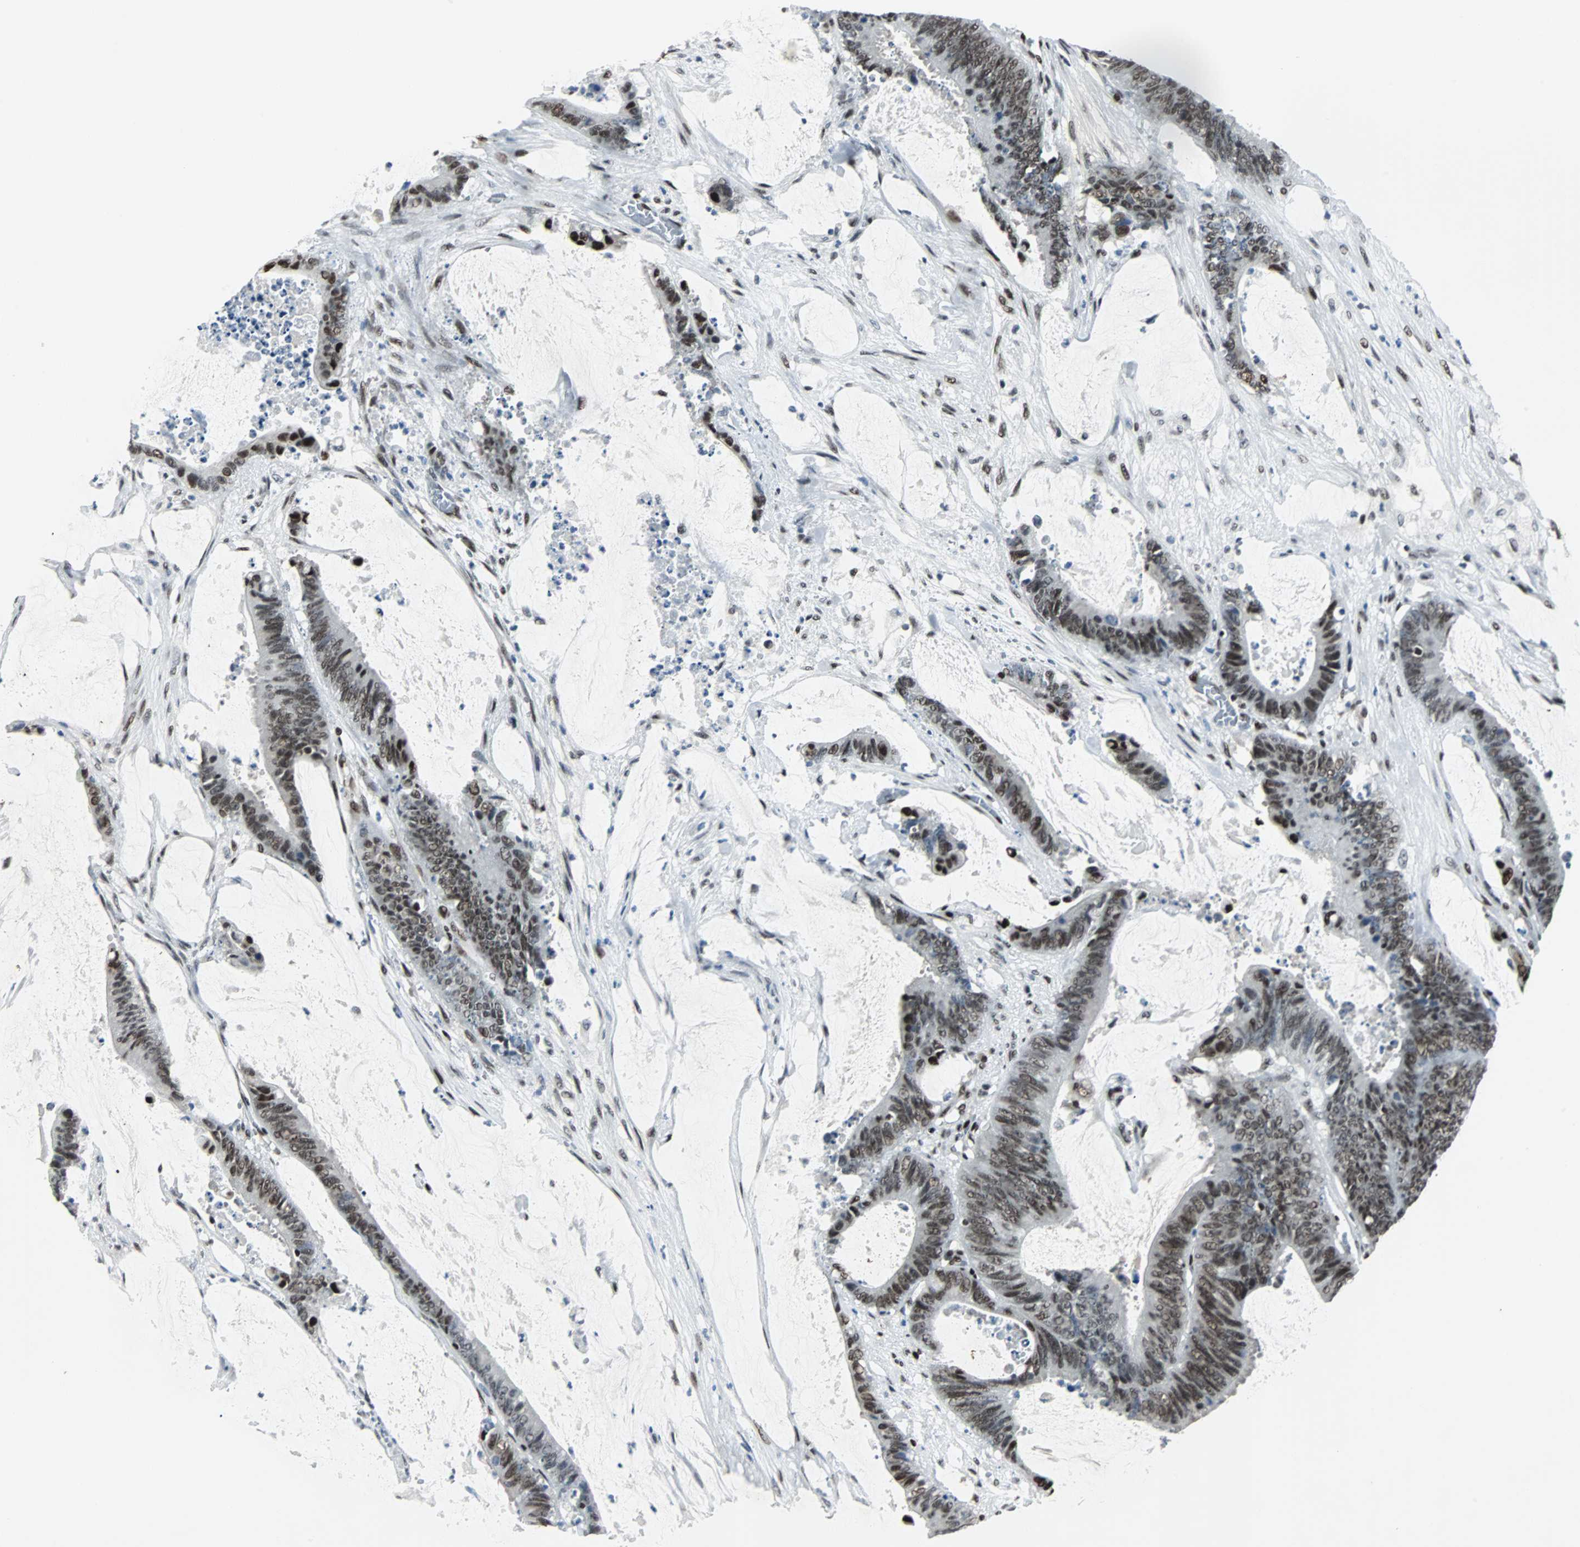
{"staining": {"intensity": "strong", "quantity": "25%-75%", "location": "nuclear"}, "tissue": "colorectal cancer", "cell_type": "Tumor cells", "image_type": "cancer", "snomed": [{"axis": "morphology", "description": "Adenocarcinoma, NOS"}, {"axis": "topography", "description": "Rectum"}], "caption": "Protein staining by immunohistochemistry (IHC) shows strong nuclear expression in approximately 25%-75% of tumor cells in colorectal cancer (adenocarcinoma). (brown staining indicates protein expression, while blue staining denotes nuclei).", "gene": "MEF2D", "patient": {"sex": "female", "age": 66}}